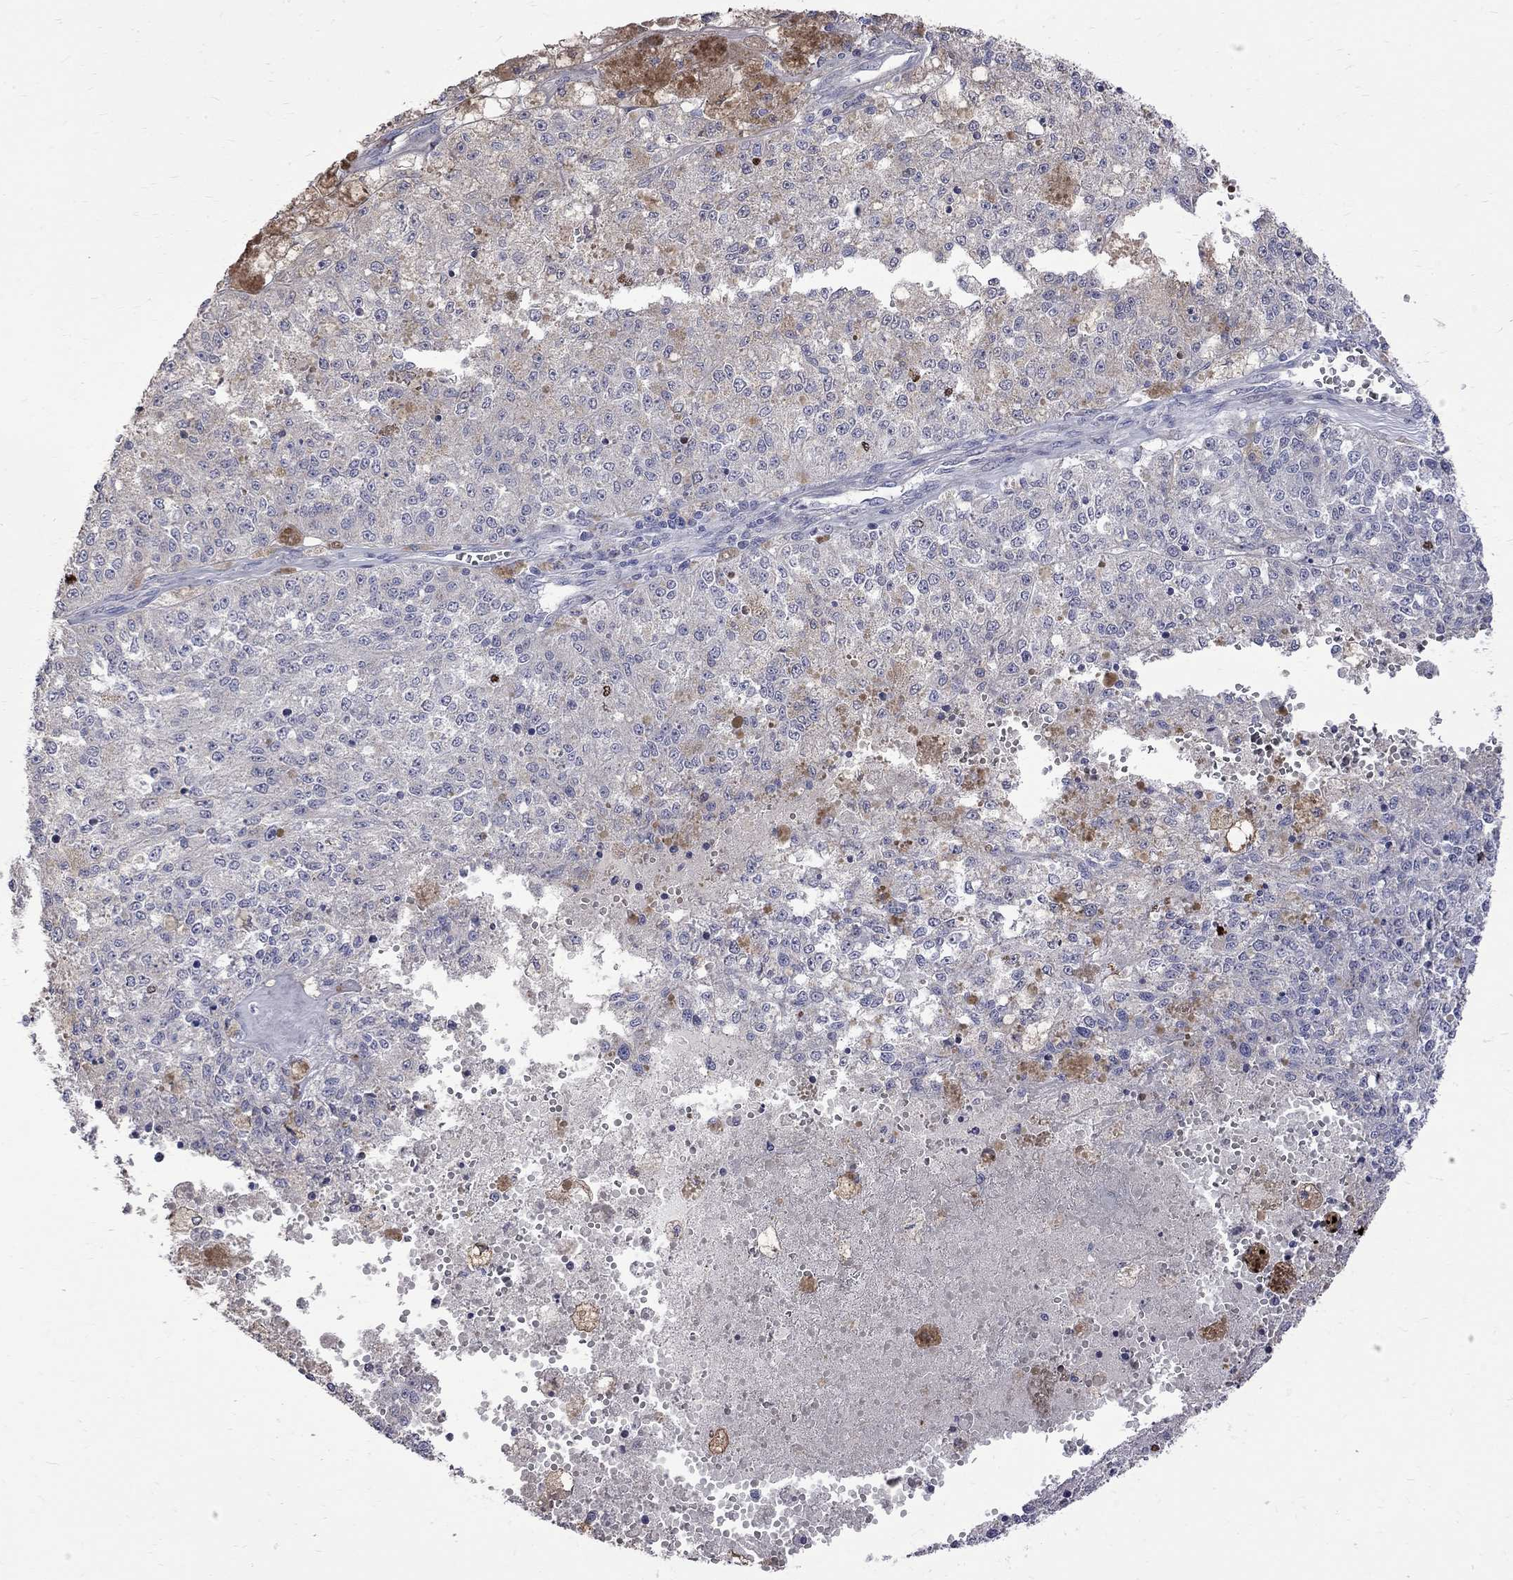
{"staining": {"intensity": "negative", "quantity": "none", "location": "none"}, "tissue": "melanoma", "cell_type": "Tumor cells", "image_type": "cancer", "snomed": [{"axis": "morphology", "description": "Malignant melanoma, Metastatic site"}, {"axis": "topography", "description": "Lymph node"}], "caption": "Immunohistochemistry (IHC) of malignant melanoma (metastatic site) demonstrates no expression in tumor cells. (Brightfield microscopy of DAB immunohistochemistry (IHC) at high magnification).", "gene": "CKAP2", "patient": {"sex": "female", "age": 64}}